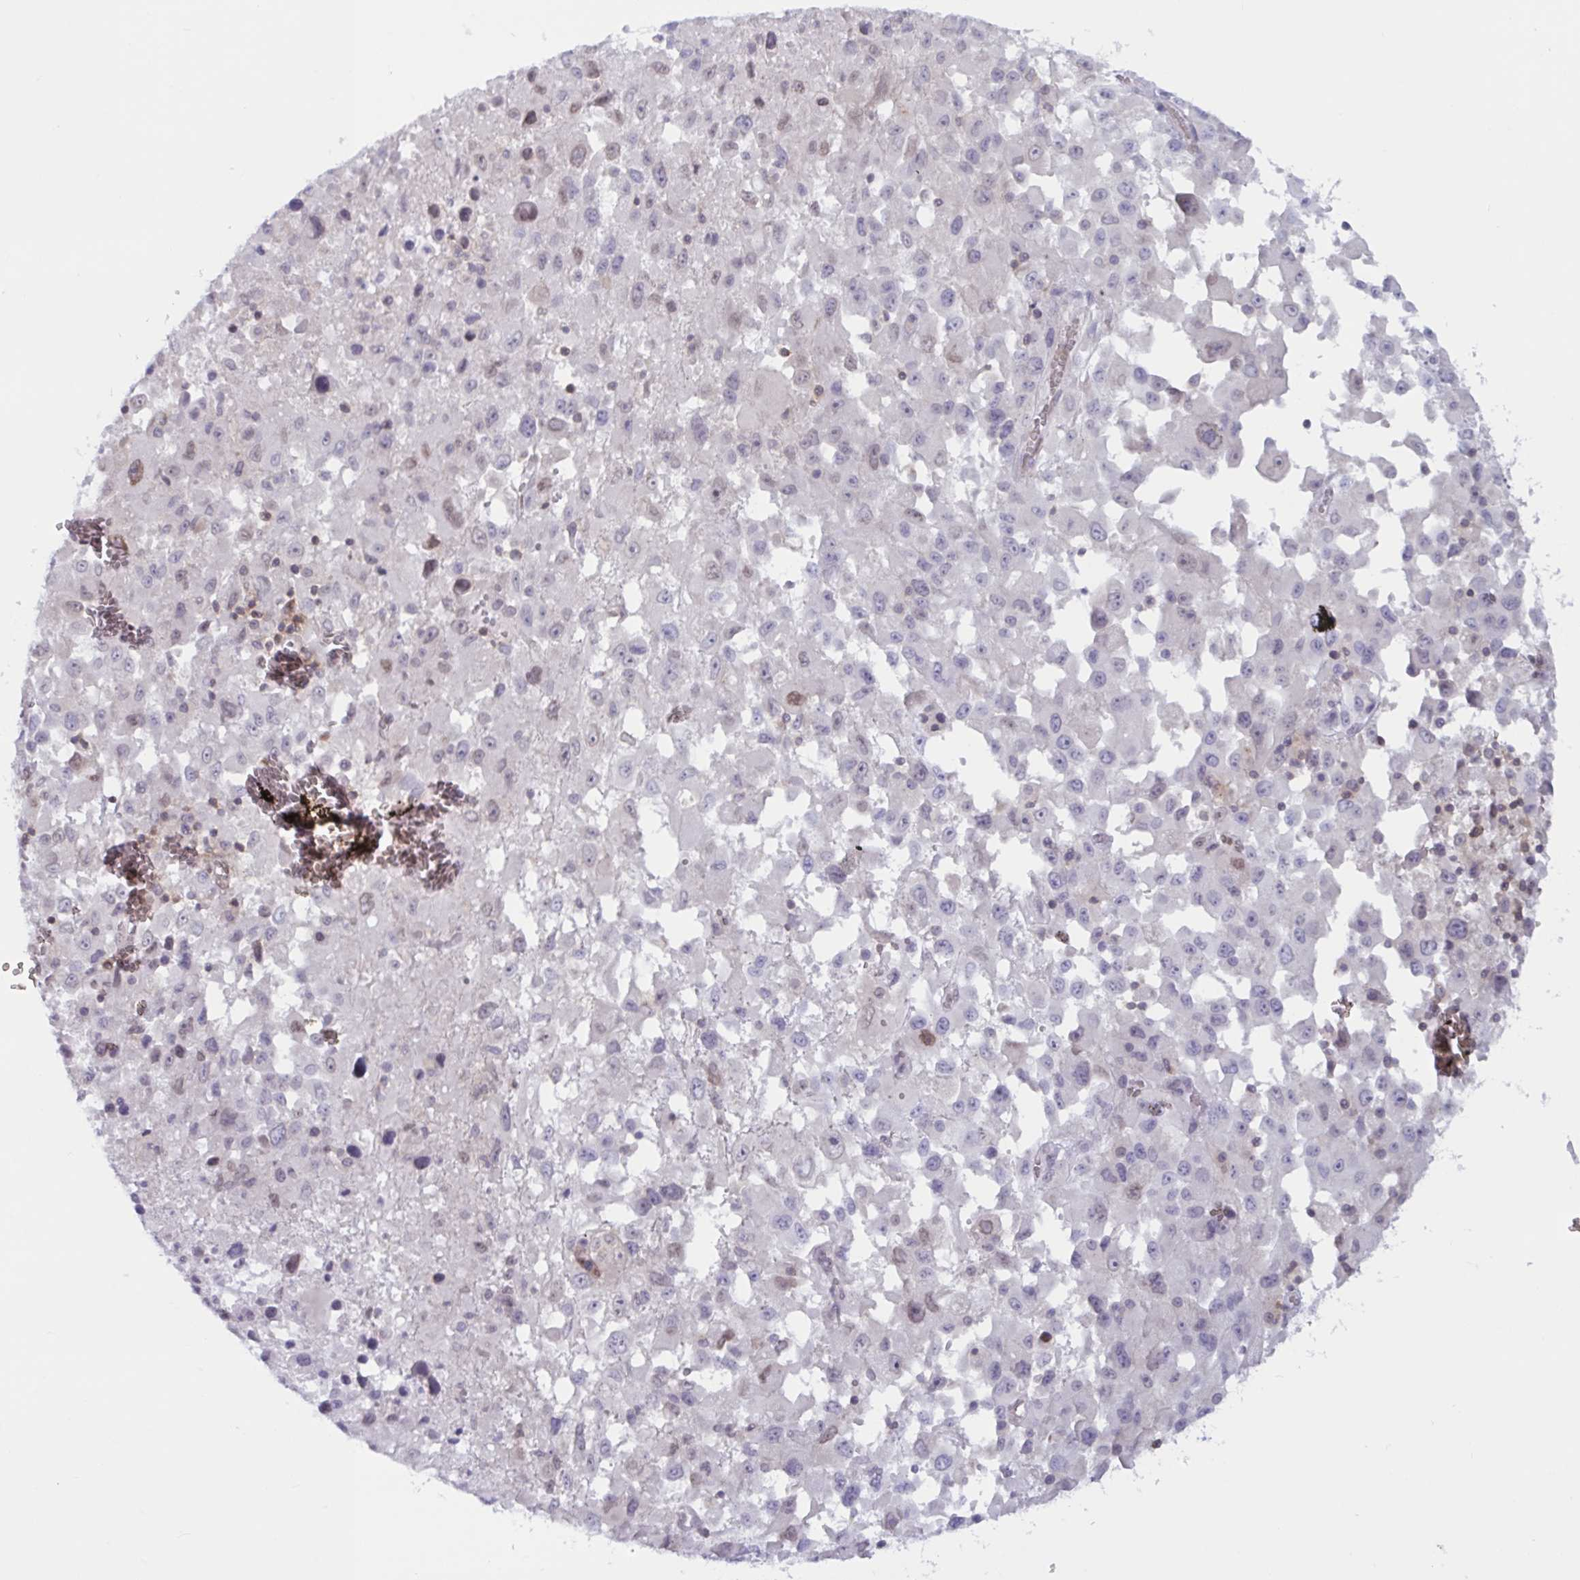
{"staining": {"intensity": "weak", "quantity": "<25%", "location": "nuclear"}, "tissue": "melanoma", "cell_type": "Tumor cells", "image_type": "cancer", "snomed": [{"axis": "morphology", "description": "Malignant melanoma, Metastatic site"}, {"axis": "topography", "description": "Soft tissue"}], "caption": "Immunohistochemical staining of malignant melanoma (metastatic site) shows no significant staining in tumor cells. (Stains: DAB (3,3'-diaminobenzidine) immunohistochemistry (IHC) with hematoxylin counter stain, Microscopy: brightfield microscopy at high magnification).", "gene": "TANK", "patient": {"sex": "male", "age": 50}}